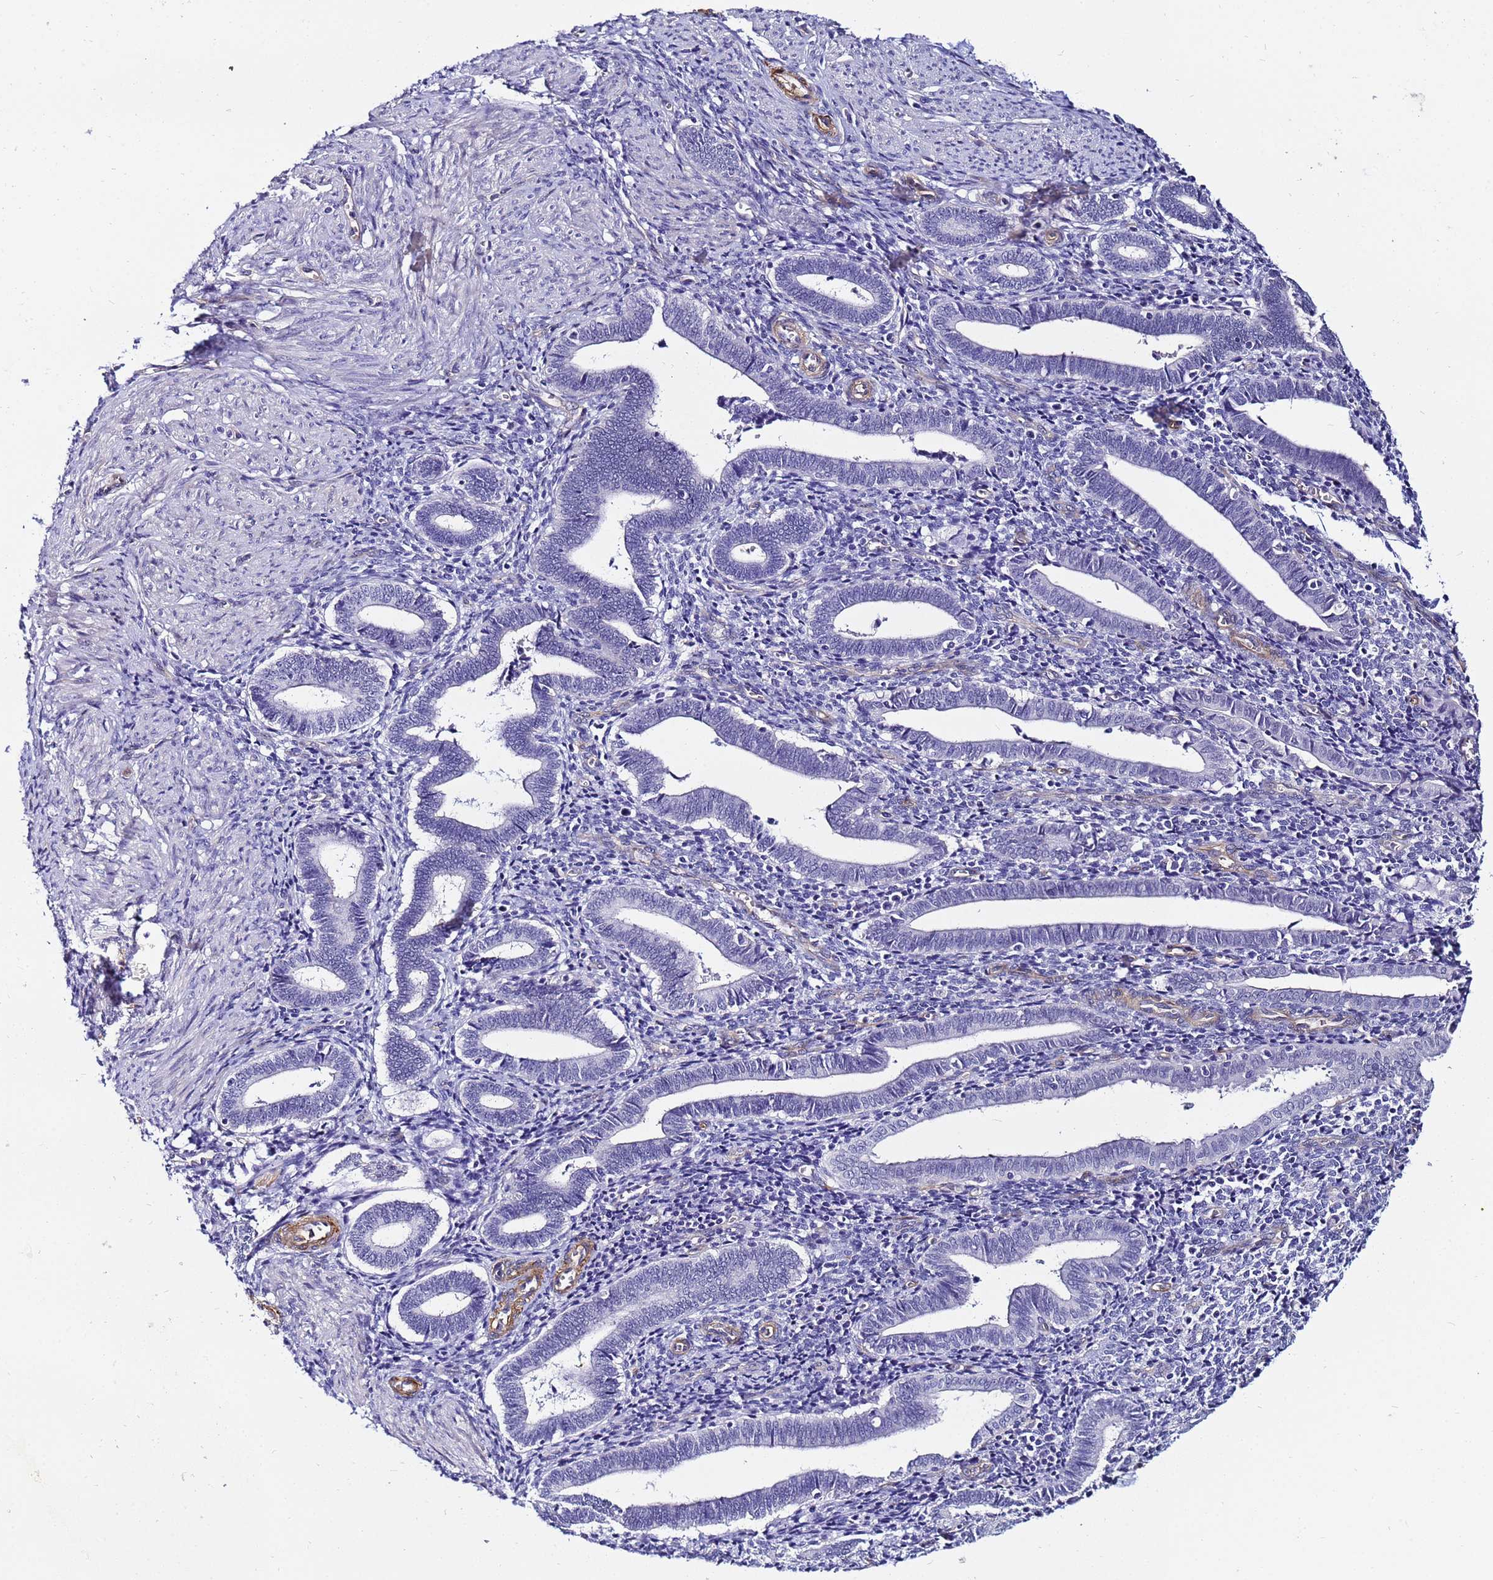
{"staining": {"intensity": "negative", "quantity": "none", "location": "none"}, "tissue": "endometrium", "cell_type": "Cells in endometrial stroma", "image_type": "normal", "snomed": [{"axis": "morphology", "description": "Normal tissue, NOS"}, {"axis": "topography", "description": "Other"}, {"axis": "topography", "description": "Endometrium"}], "caption": "Immunohistochemistry image of normal endometrium: endometrium stained with DAB (3,3'-diaminobenzidine) exhibits no significant protein expression in cells in endometrial stroma. (DAB (3,3'-diaminobenzidine) immunohistochemistry, high magnification).", "gene": "DEFB104A", "patient": {"sex": "female", "age": 44}}